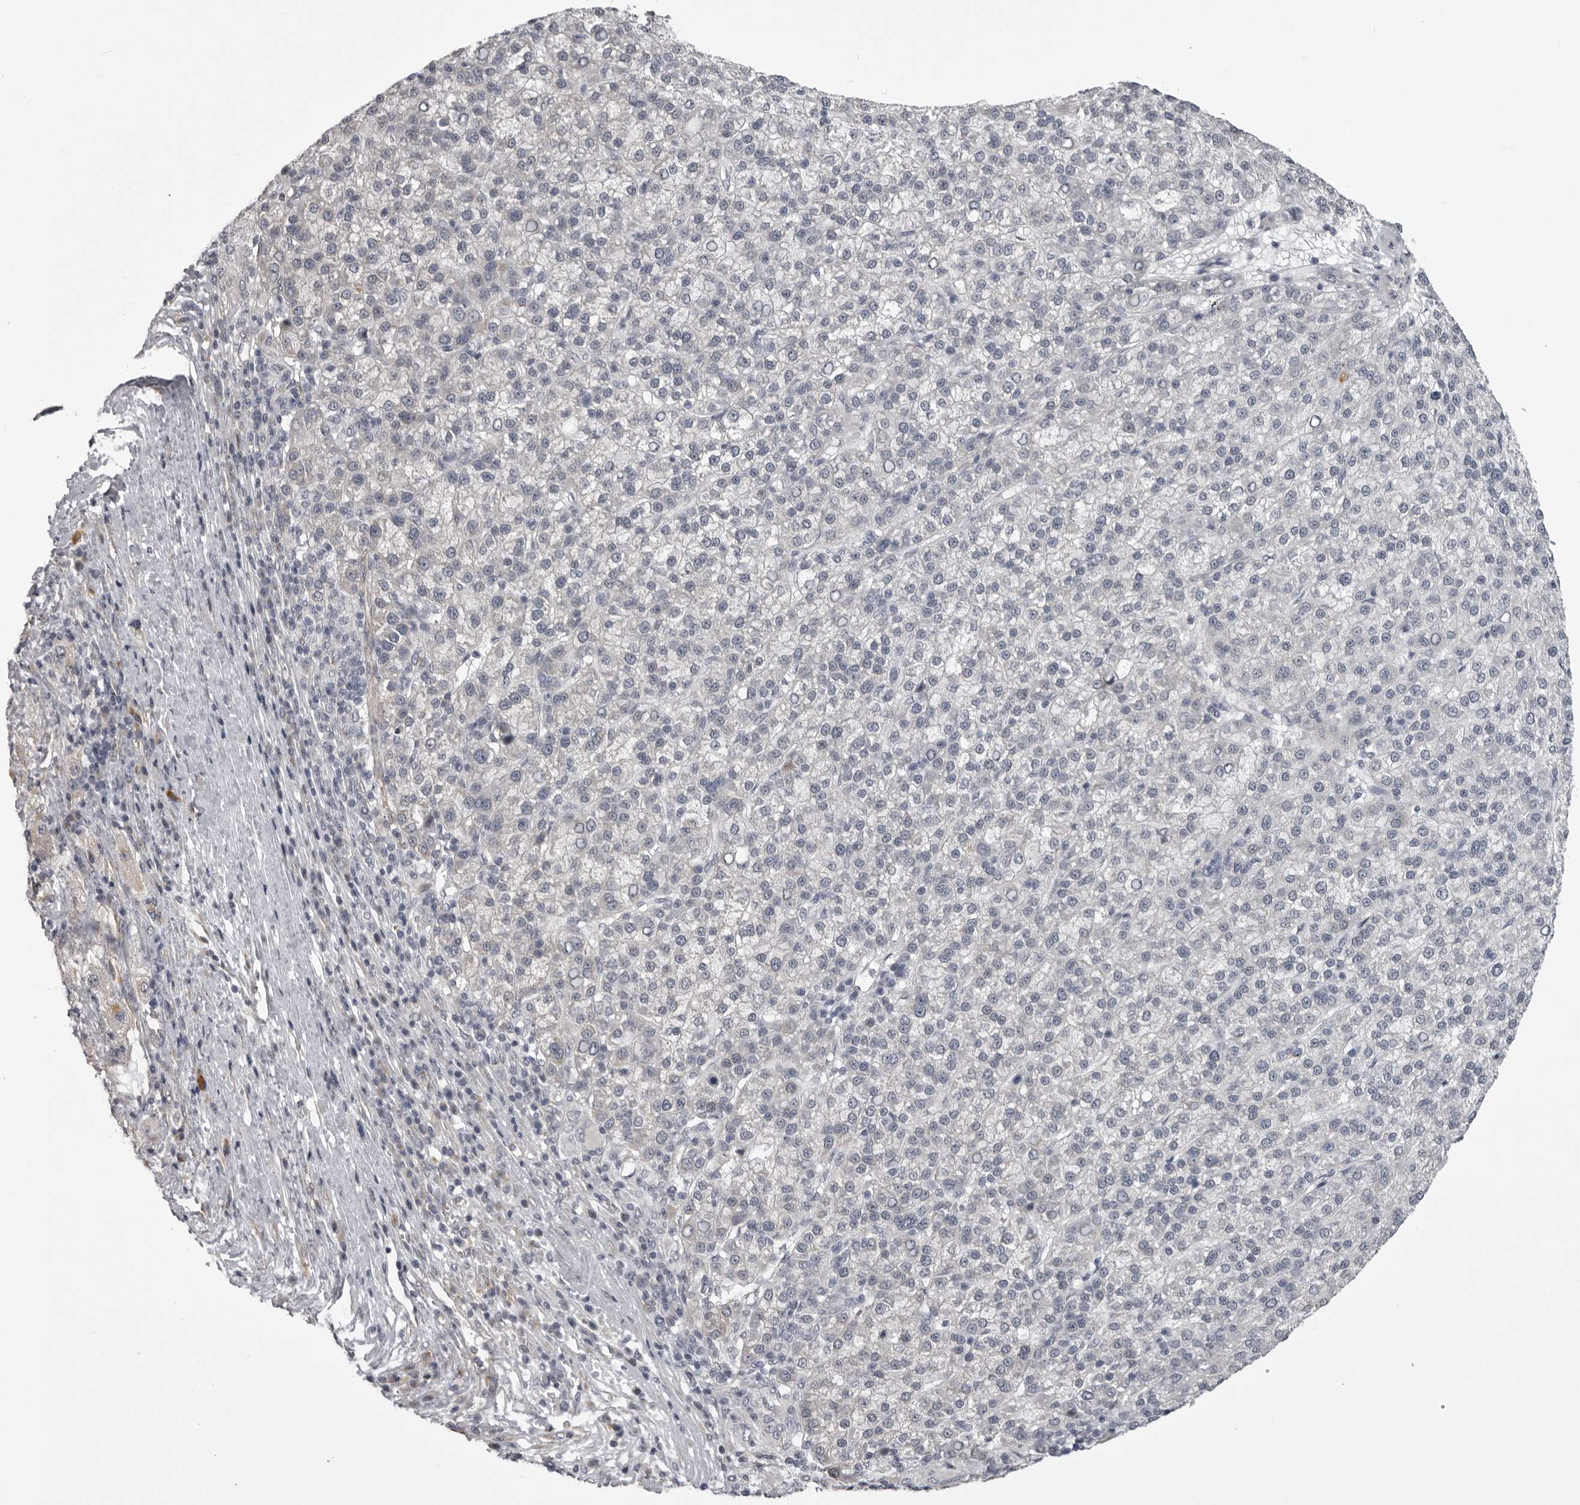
{"staining": {"intensity": "negative", "quantity": "none", "location": "none"}, "tissue": "liver cancer", "cell_type": "Tumor cells", "image_type": "cancer", "snomed": [{"axis": "morphology", "description": "Carcinoma, Hepatocellular, NOS"}, {"axis": "topography", "description": "Liver"}], "caption": "A high-resolution micrograph shows IHC staining of liver hepatocellular carcinoma, which reveals no significant positivity in tumor cells. (DAB immunohistochemistry with hematoxylin counter stain).", "gene": "EPHA10", "patient": {"sex": "female", "age": 58}}